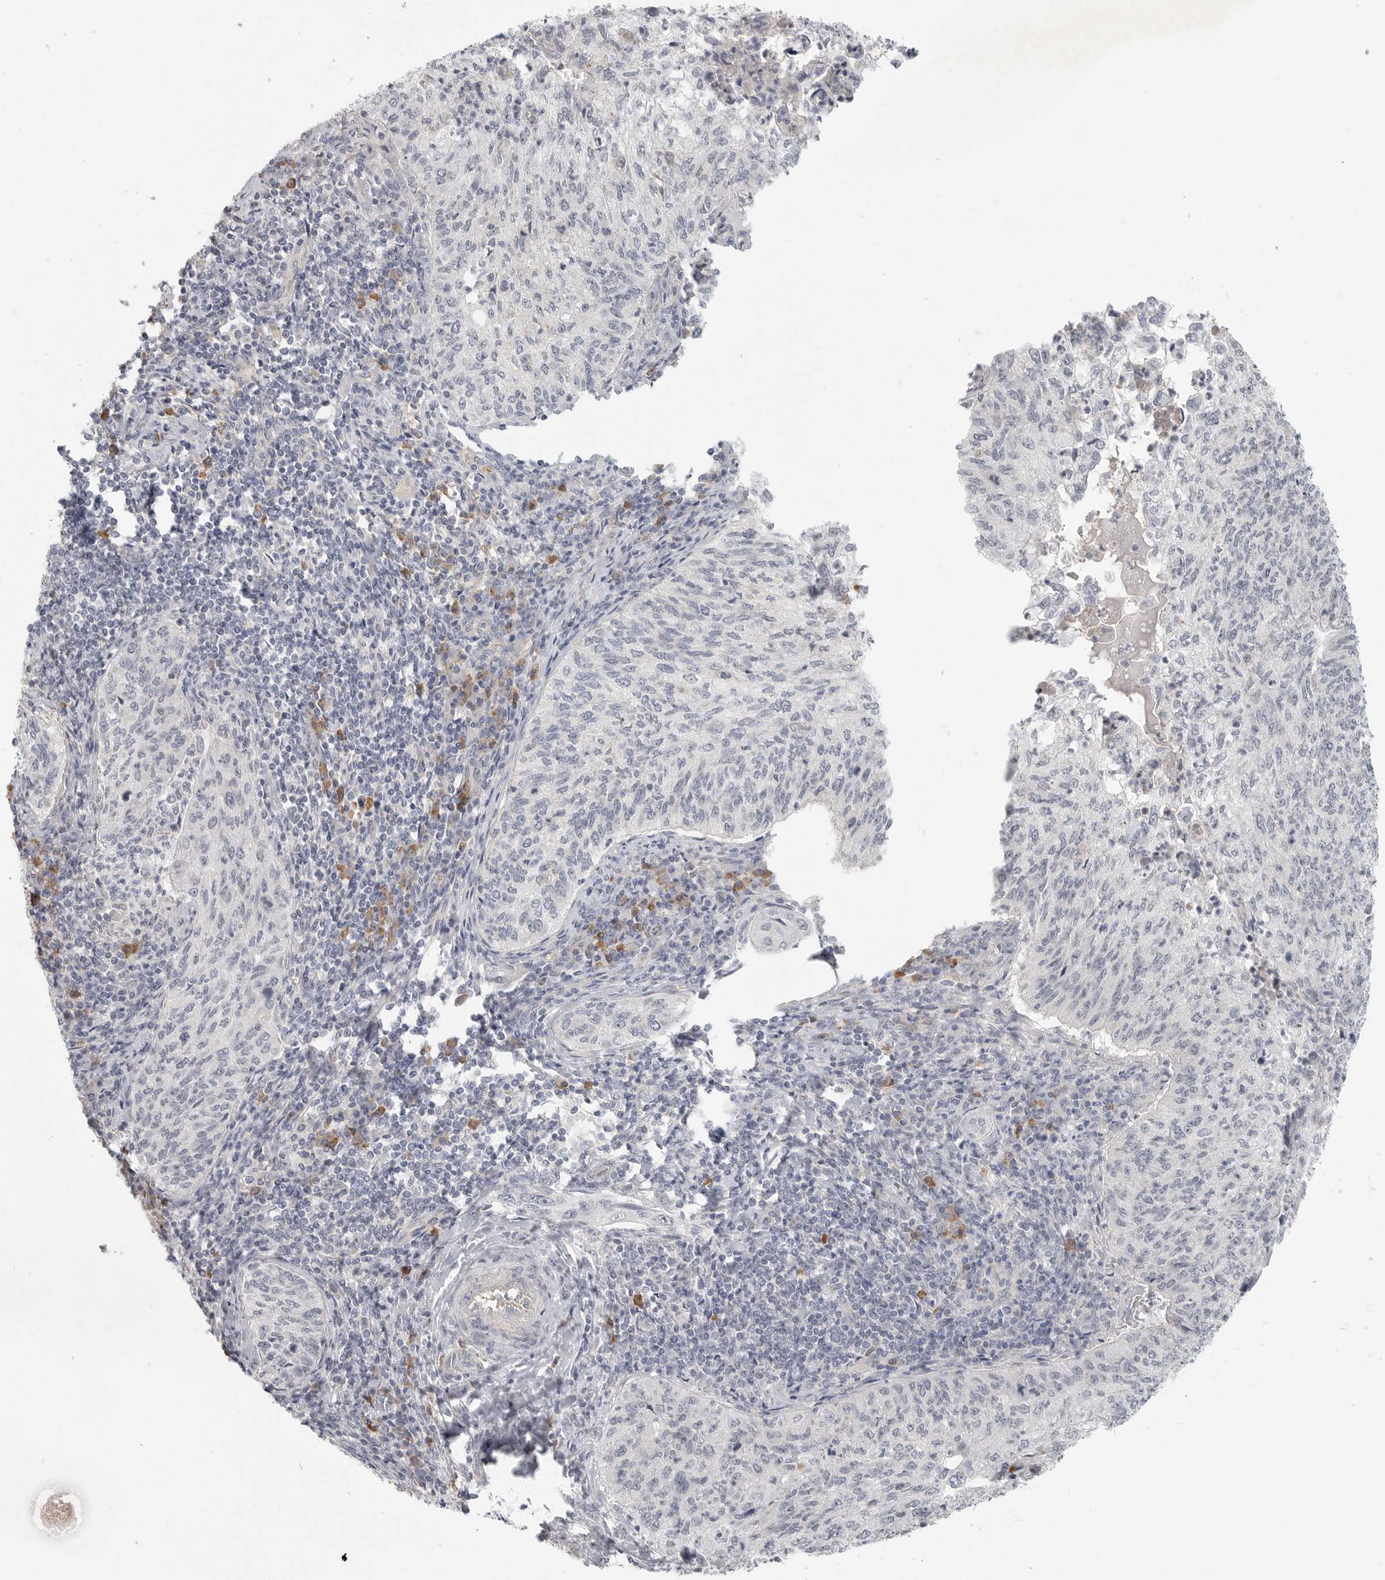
{"staining": {"intensity": "negative", "quantity": "none", "location": "none"}, "tissue": "cervical cancer", "cell_type": "Tumor cells", "image_type": "cancer", "snomed": [{"axis": "morphology", "description": "Squamous cell carcinoma, NOS"}, {"axis": "topography", "description": "Cervix"}], "caption": "A high-resolution micrograph shows IHC staining of cervical cancer (squamous cell carcinoma), which shows no significant staining in tumor cells.", "gene": "SLC25A36", "patient": {"sex": "female", "age": 30}}